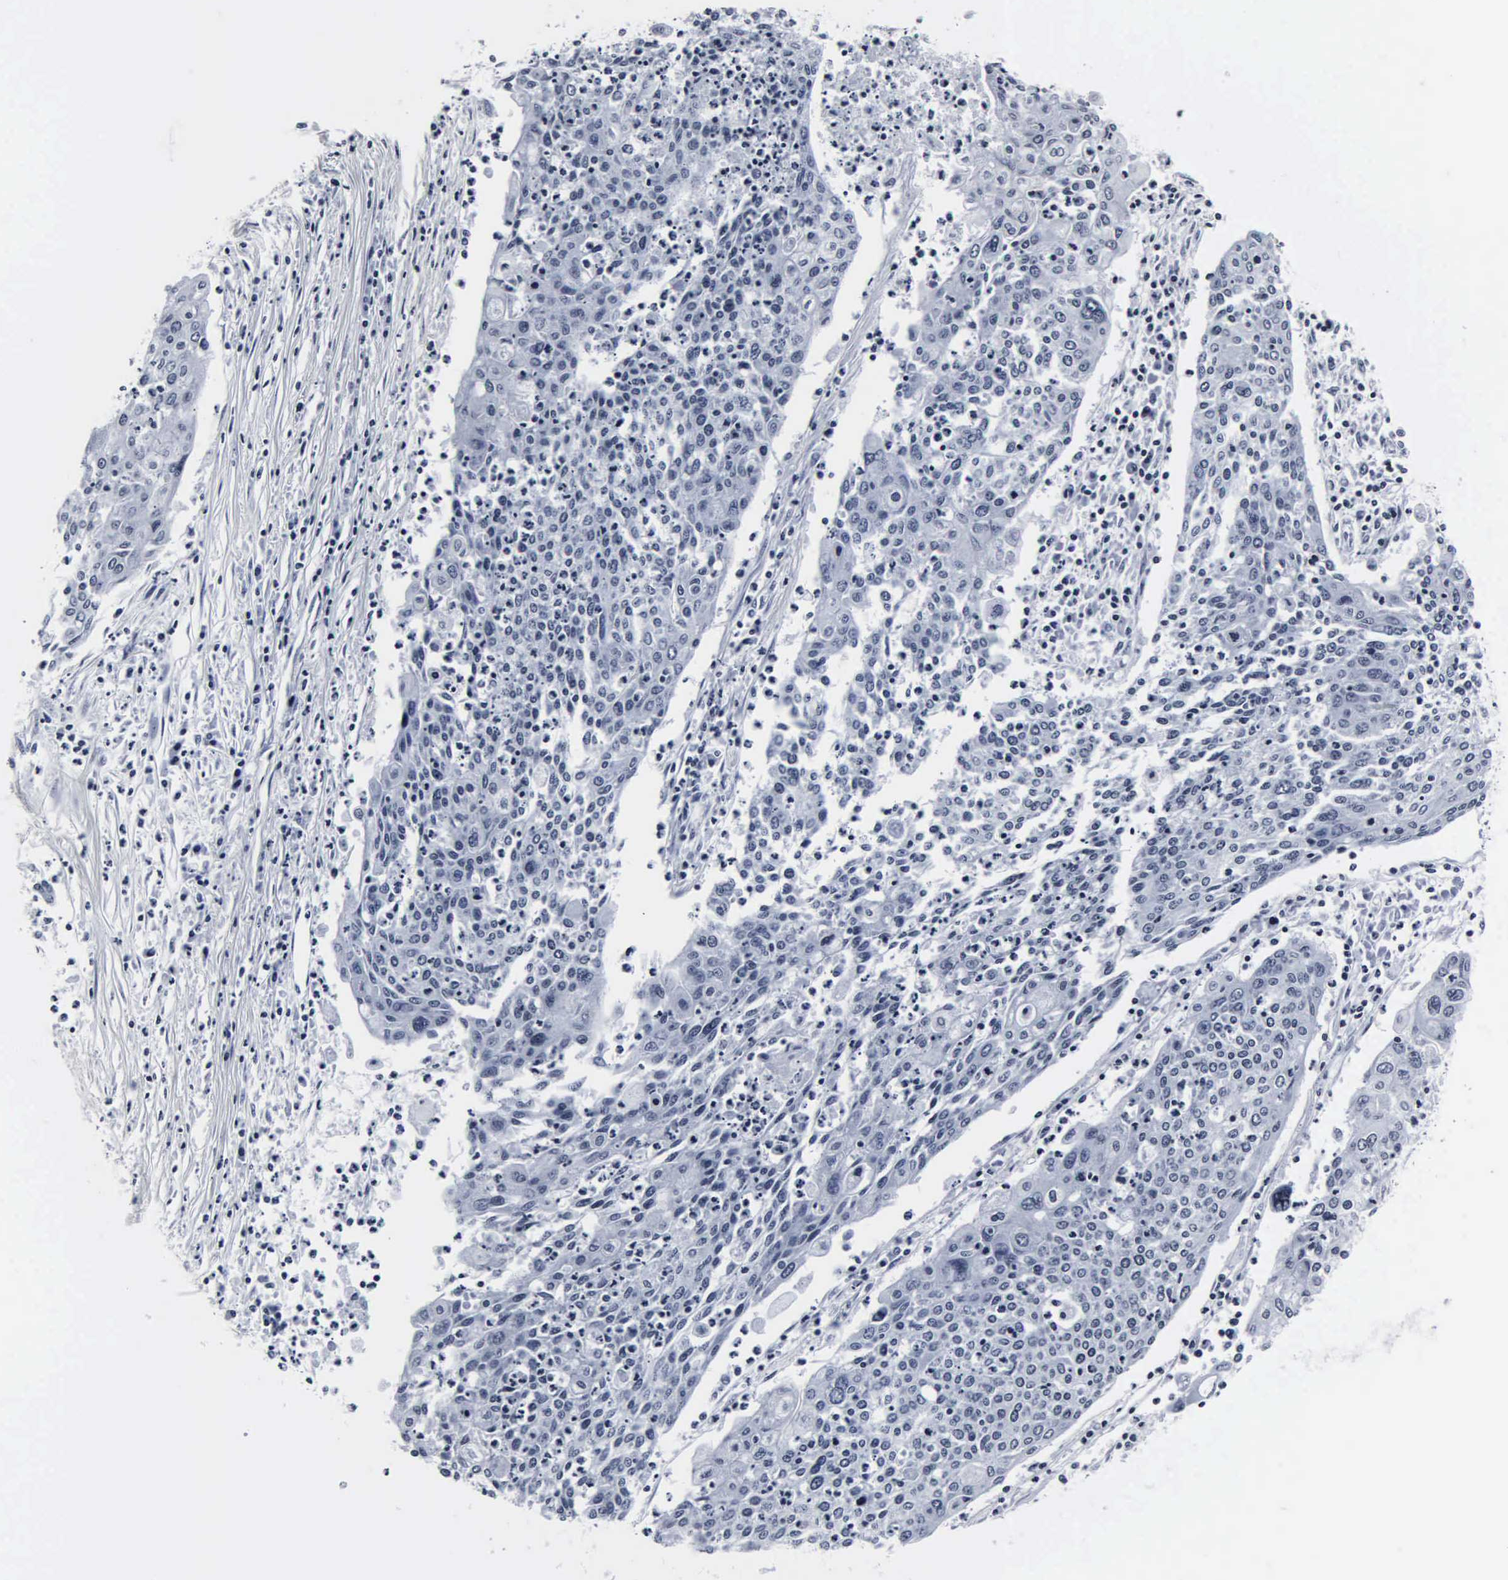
{"staining": {"intensity": "negative", "quantity": "none", "location": "none"}, "tissue": "cervical cancer", "cell_type": "Tumor cells", "image_type": "cancer", "snomed": [{"axis": "morphology", "description": "Squamous cell carcinoma, NOS"}, {"axis": "topography", "description": "Cervix"}], "caption": "Protein analysis of cervical cancer reveals no significant staining in tumor cells.", "gene": "DGCR2", "patient": {"sex": "female", "age": 40}}